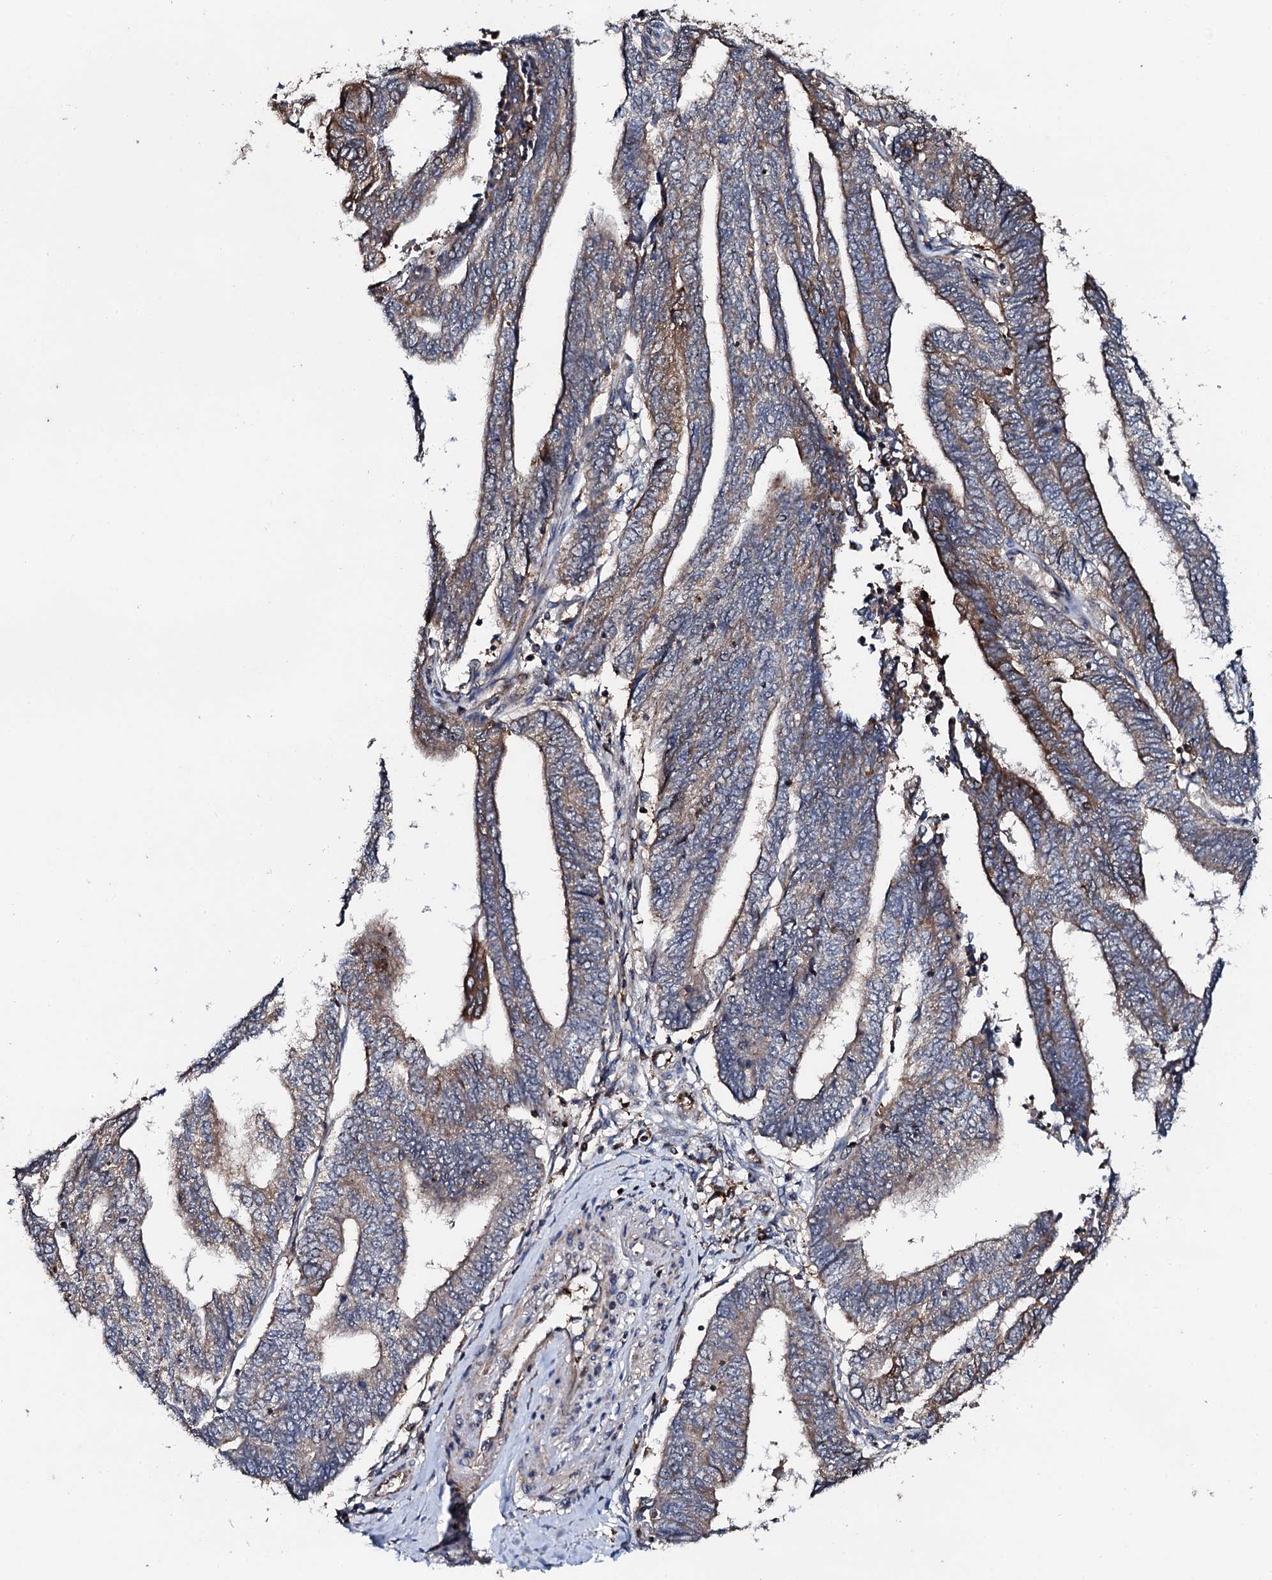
{"staining": {"intensity": "moderate", "quantity": "25%-75%", "location": "cytoplasmic/membranous"}, "tissue": "endometrial cancer", "cell_type": "Tumor cells", "image_type": "cancer", "snomed": [{"axis": "morphology", "description": "Adenocarcinoma, NOS"}, {"axis": "topography", "description": "Uterus"}, {"axis": "topography", "description": "Endometrium"}], "caption": "A brown stain labels moderate cytoplasmic/membranous staining of a protein in endometrial cancer (adenocarcinoma) tumor cells.", "gene": "GTPBP4", "patient": {"sex": "female", "age": 70}}